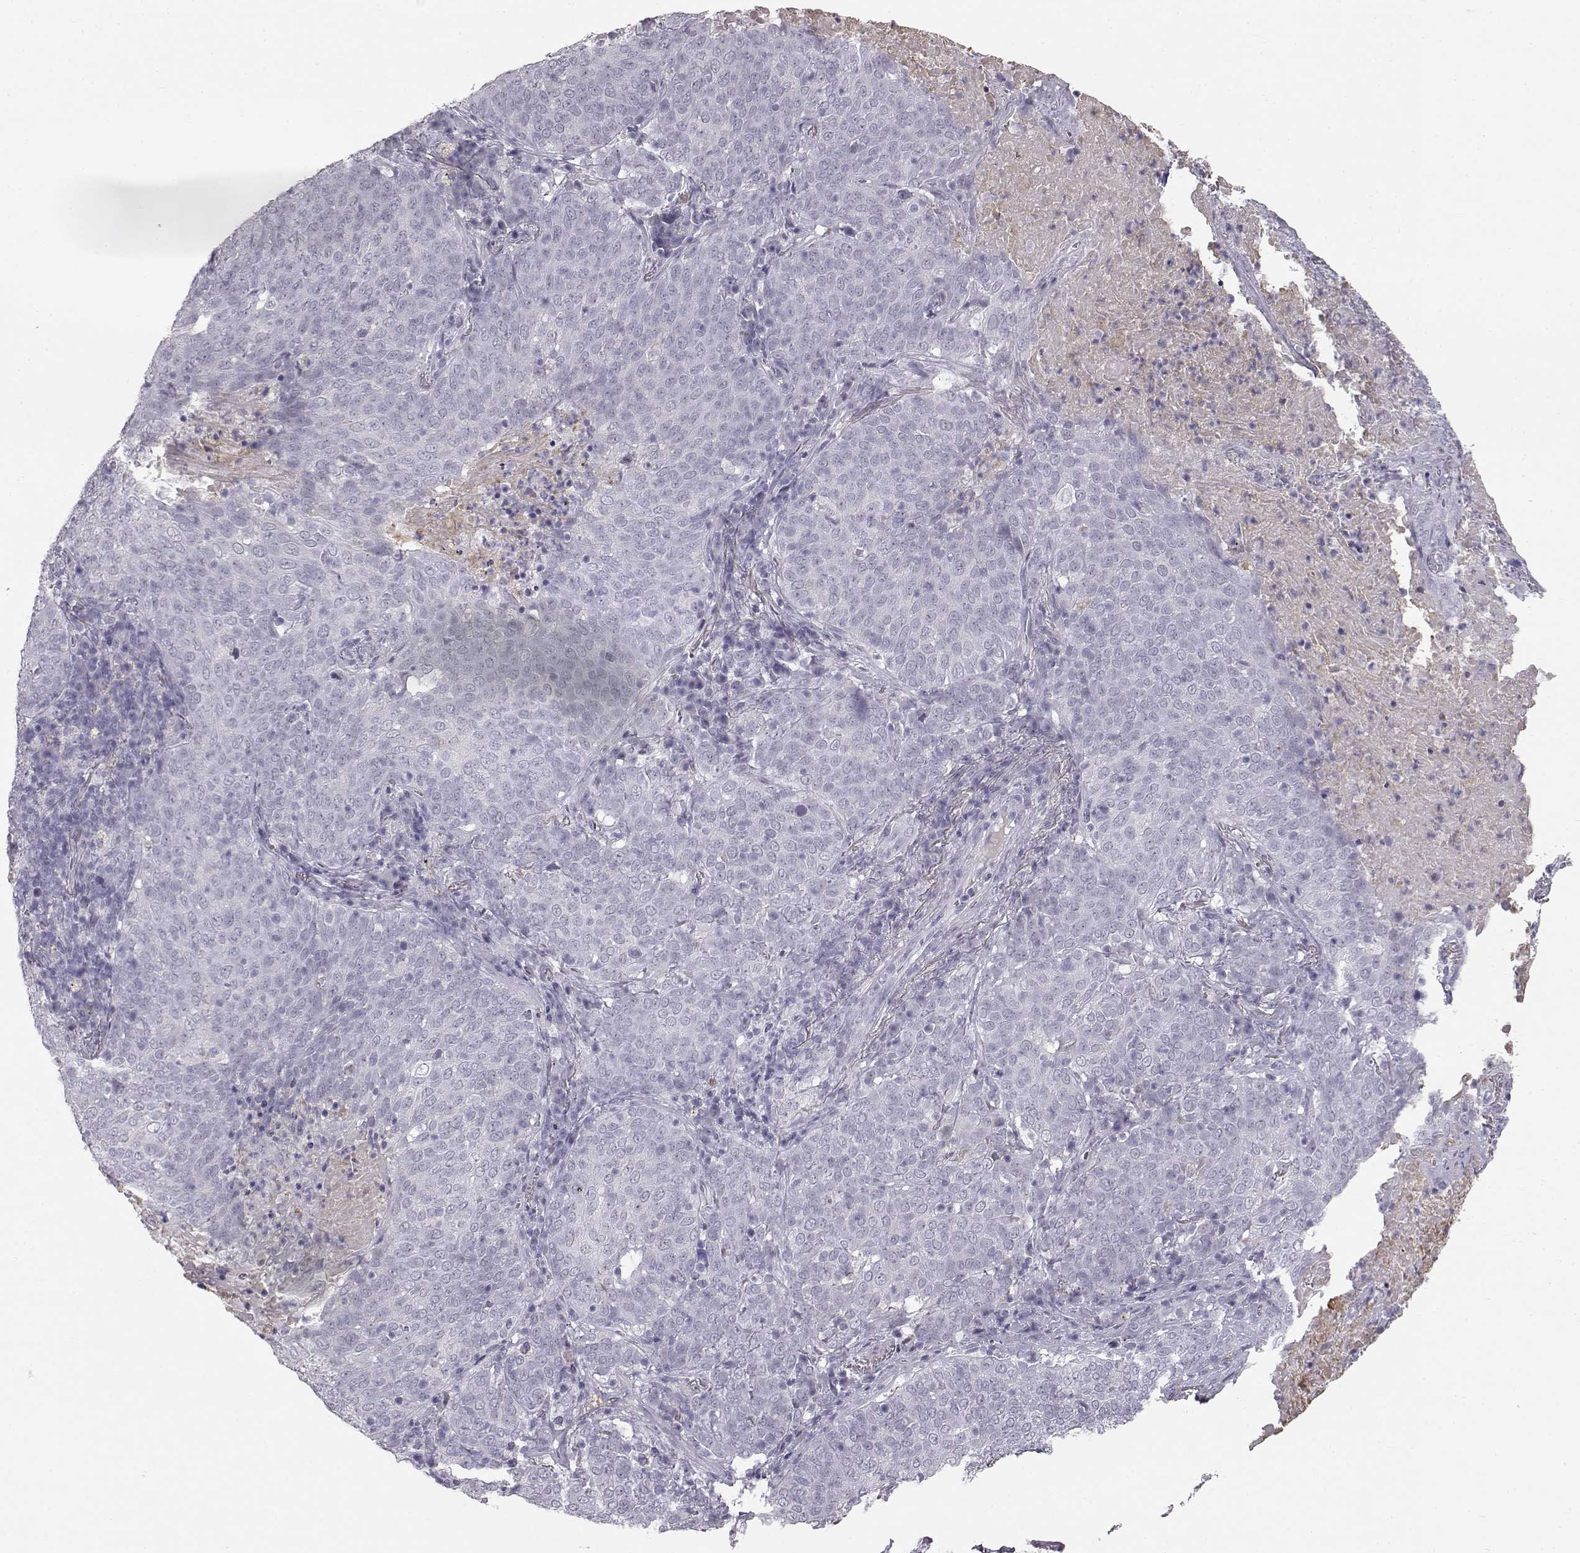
{"staining": {"intensity": "negative", "quantity": "none", "location": "none"}, "tissue": "lung cancer", "cell_type": "Tumor cells", "image_type": "cancer", "snomed": [{"axis": "morphology", "description": "Squamous cell carcinoma, NOS"}, {"axis": "topography", "description": "Lung"}], "caption": "A high-resolution micrograph shows immunohistochemistry staining of lung cancer, which shows no significant expression in tumor cells.", "gene": "KRTAP16-1", "patient": {"sex": "male", "age": 82}}